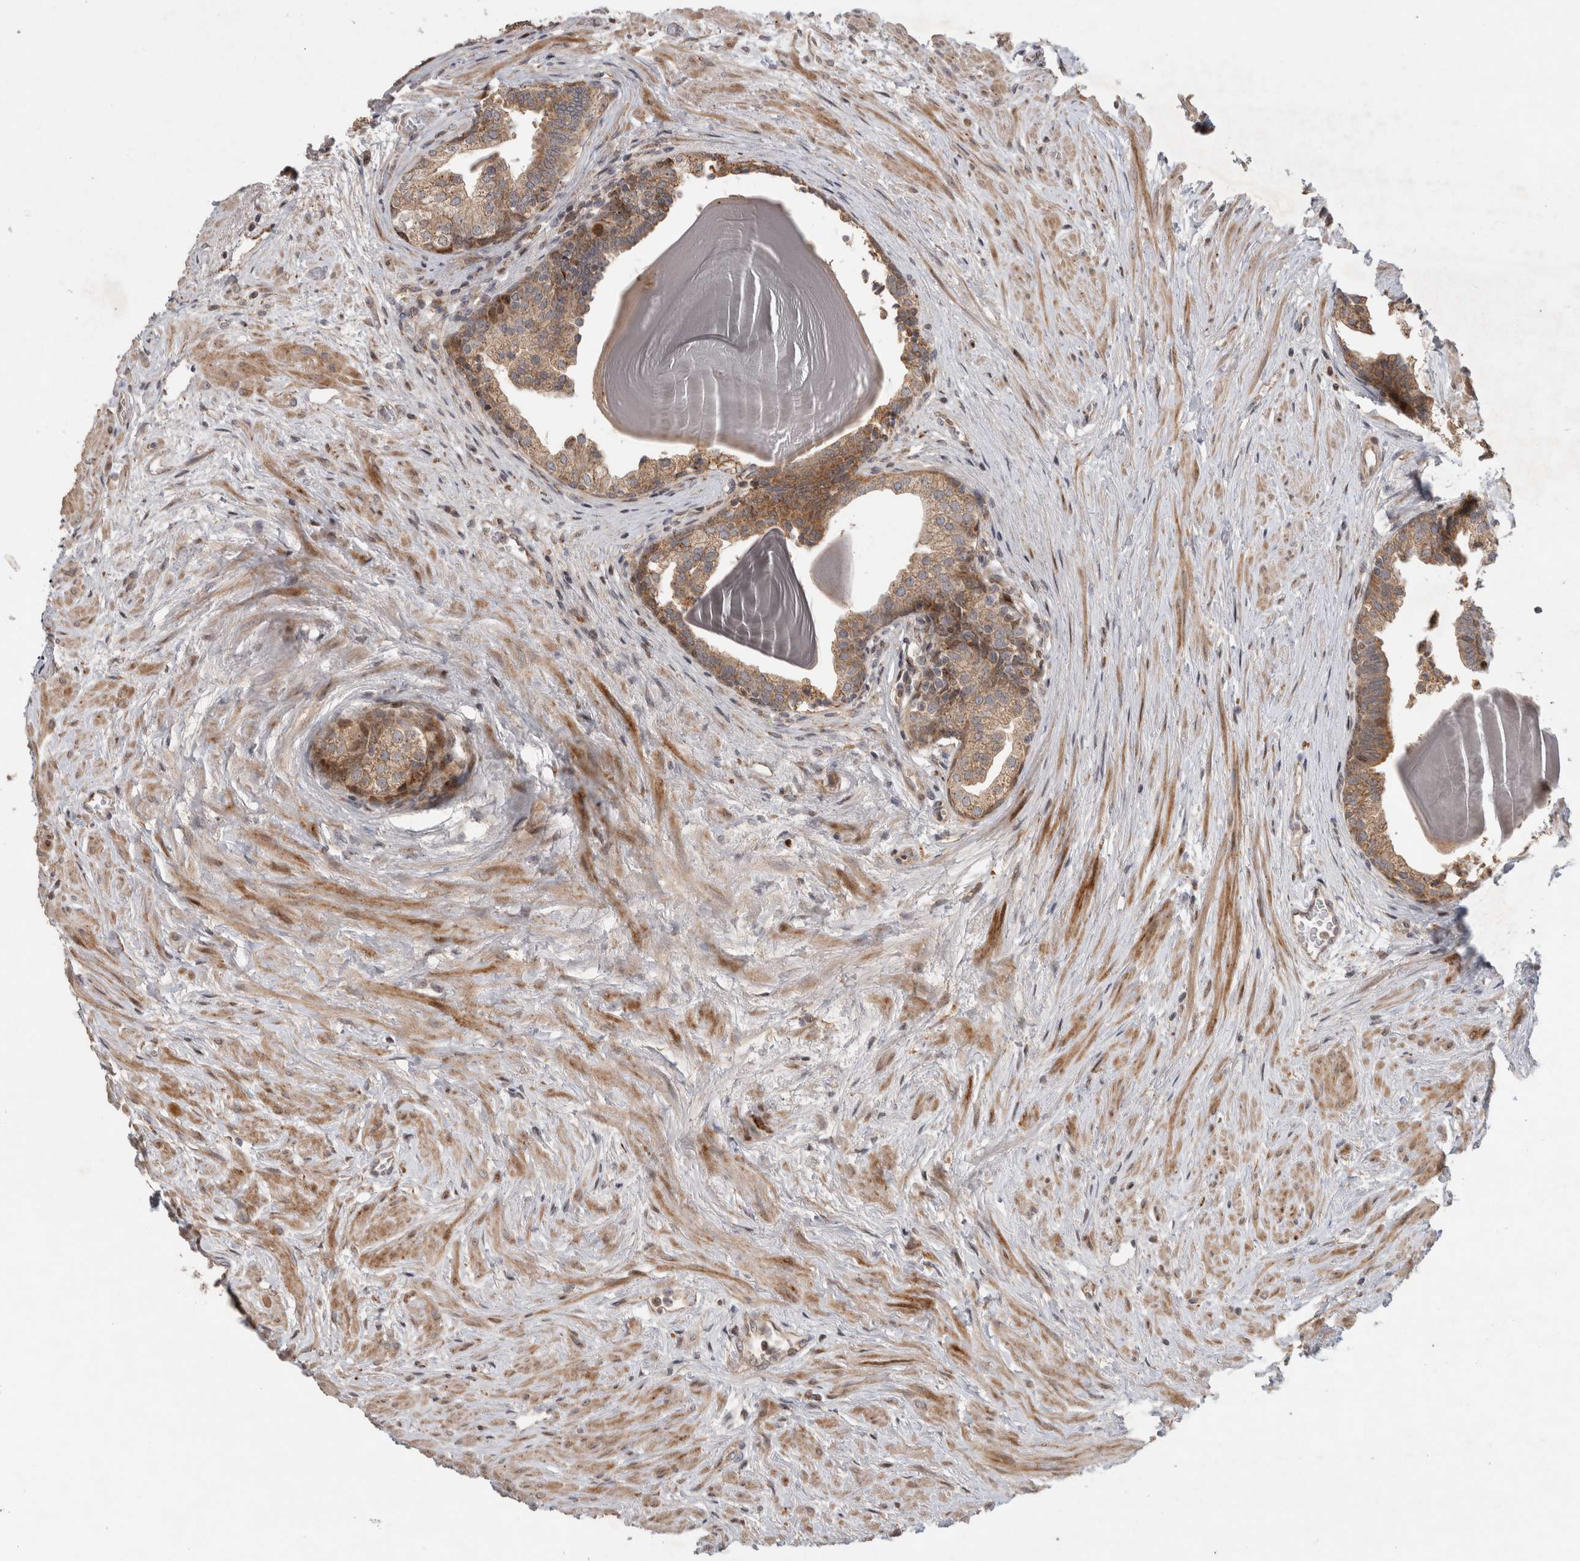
{"staining": {"intensity": "weak", "quantity": ">75%", "location": "cytoplasmic/membranous"}, "tissue": "prostate", "cell_type": "Glandular cells", "image_type": "normal", "snomed": [{"axis": "morphology", "description": "Normal tissue, NOS"}, {"axis": "topography", "description": "Prostate"}], "caption": "Glandular cells exhibit low levels of weak cytoplasmic/membranous staining in approximately >75% of cells in unremarkable prostate.", "gene": "INSRR", "patient": {"sex": "male", "age": 48}}